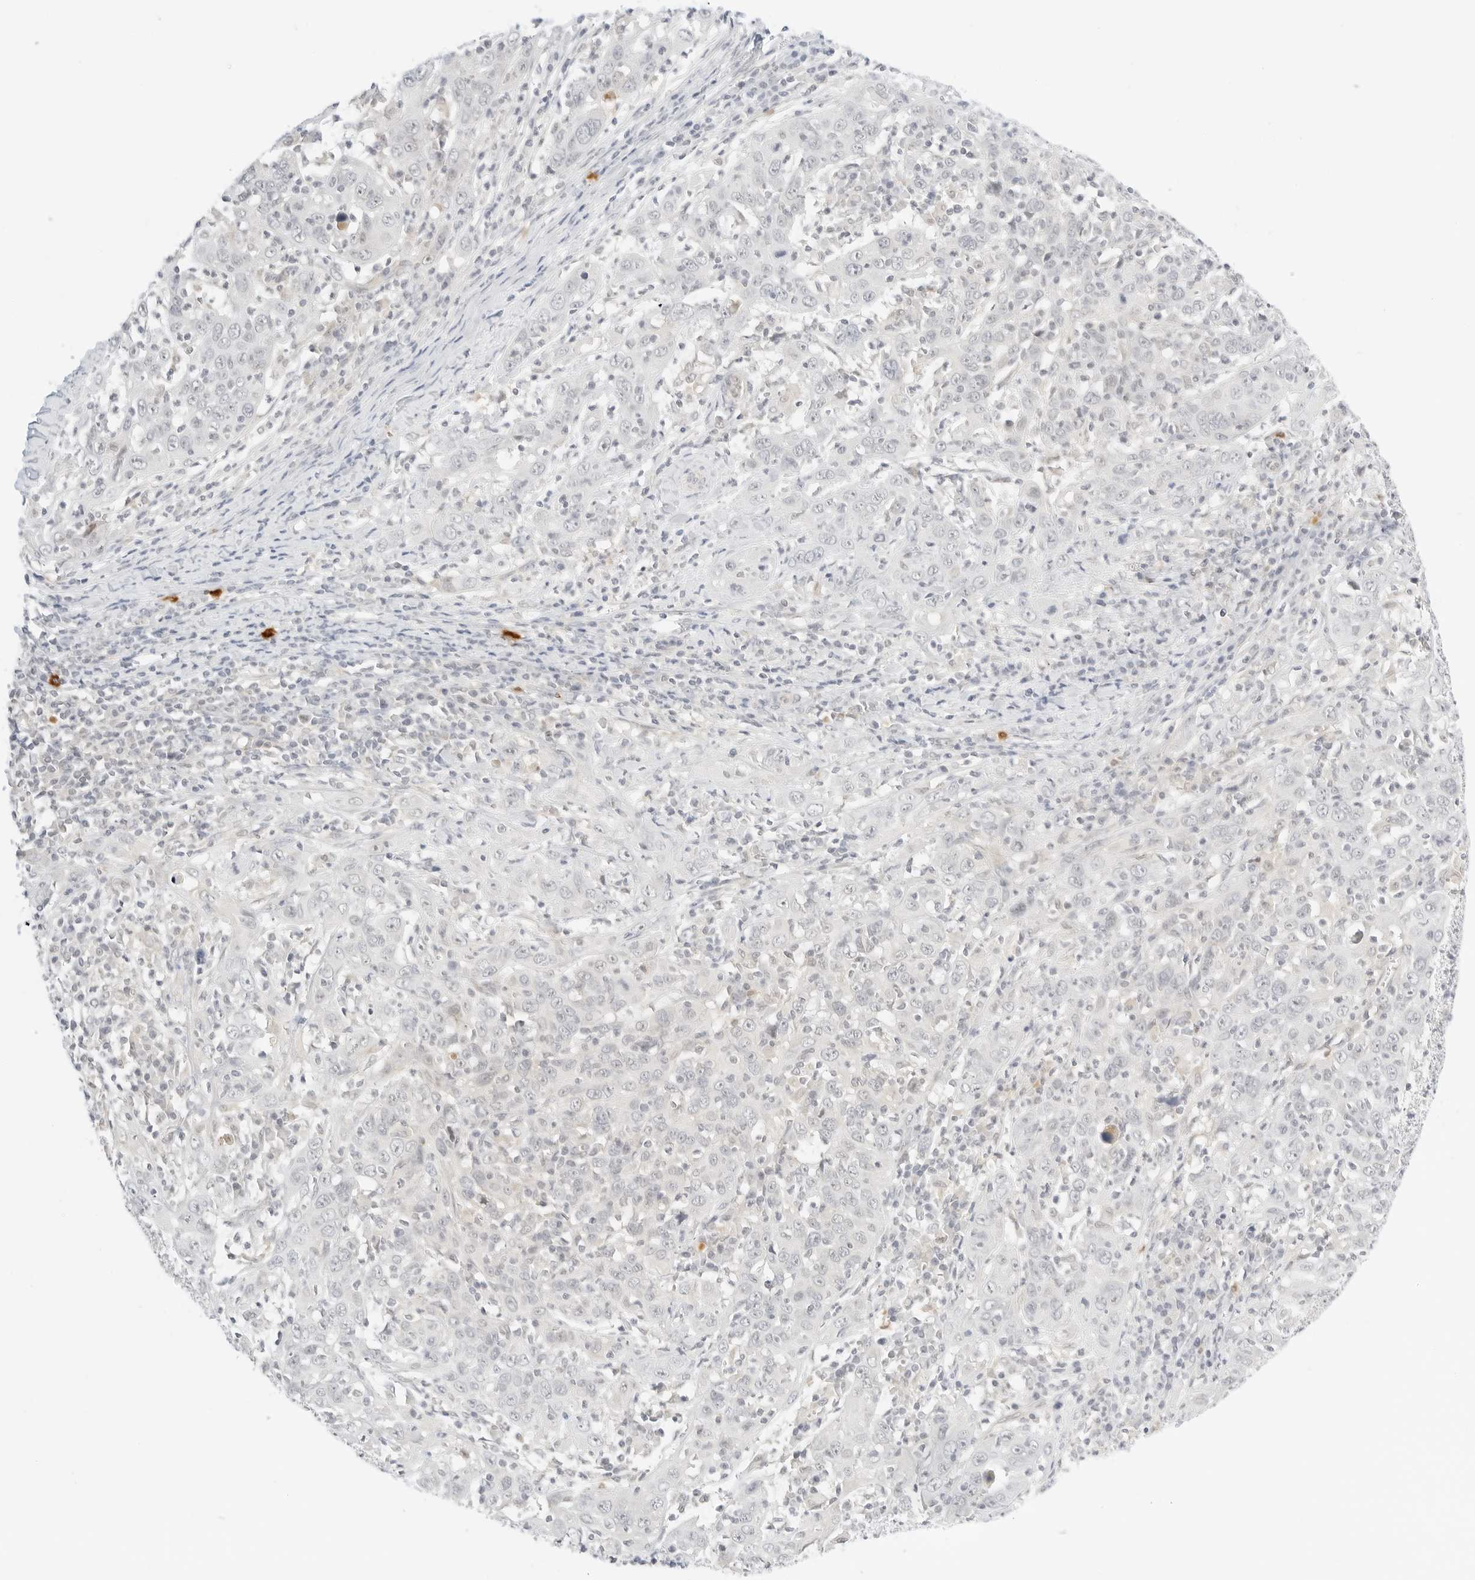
{"staining": {"intensity": "negative", "quantity": "none", "location": "none"}, "tissue": "cervical cancer", "cell_type": "Tumor cells", "image_type": "cancer", "snomed": [{"axis": "morphology", "description": "Squamous cell carcinoma, NOS"}, {"axis": "topography", "description": "Cervix"}], "caption": "Human cervical cancer stained for a protein using immunohistochemistry displays no staining in tumor cells.", "gene": "TEKT2", "patient": {"sex": "female", "age": 46}}